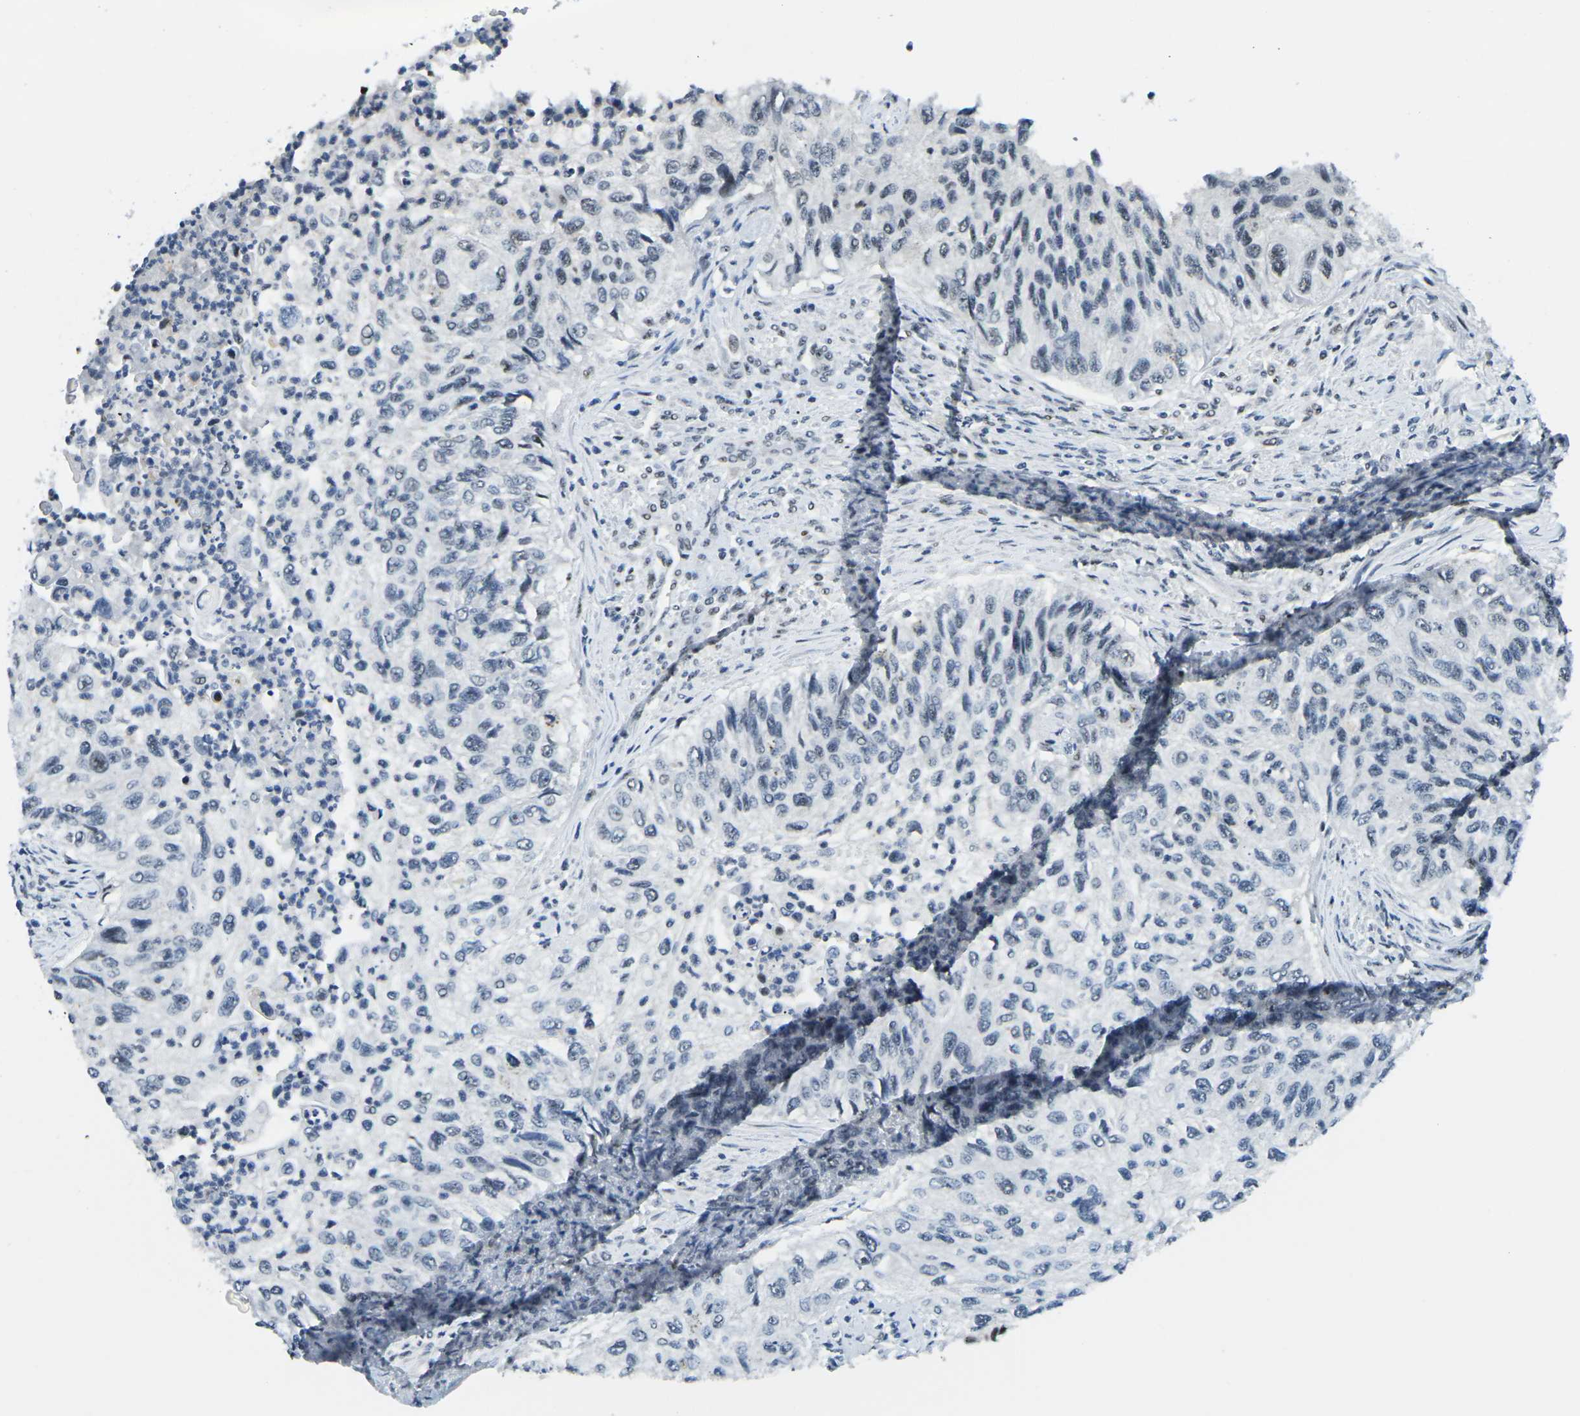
{"staining": {"intensity": "negative", "quantity": "none", "location": "none"}, "tissue": "urothelial cancer", "cell_type": "Tumor cells", "image_type": "cancer", "snomed": [{"axis": "morphology", "description": "Urothelial carcinoma, High grade"}, {"axis": "topography", "description": "Urinary bladder"}], "caption": "This is a histopathology image of immunohistochemistry (IHC) staining of high-grade urothelial carcinoma, which shows no expression in tumor cells. (DAB immunohistochemistry visualized using brightfield microscopy, high magnification).", "gene": "PRPF8", "patient": {"sex": "female", "age": 60}}